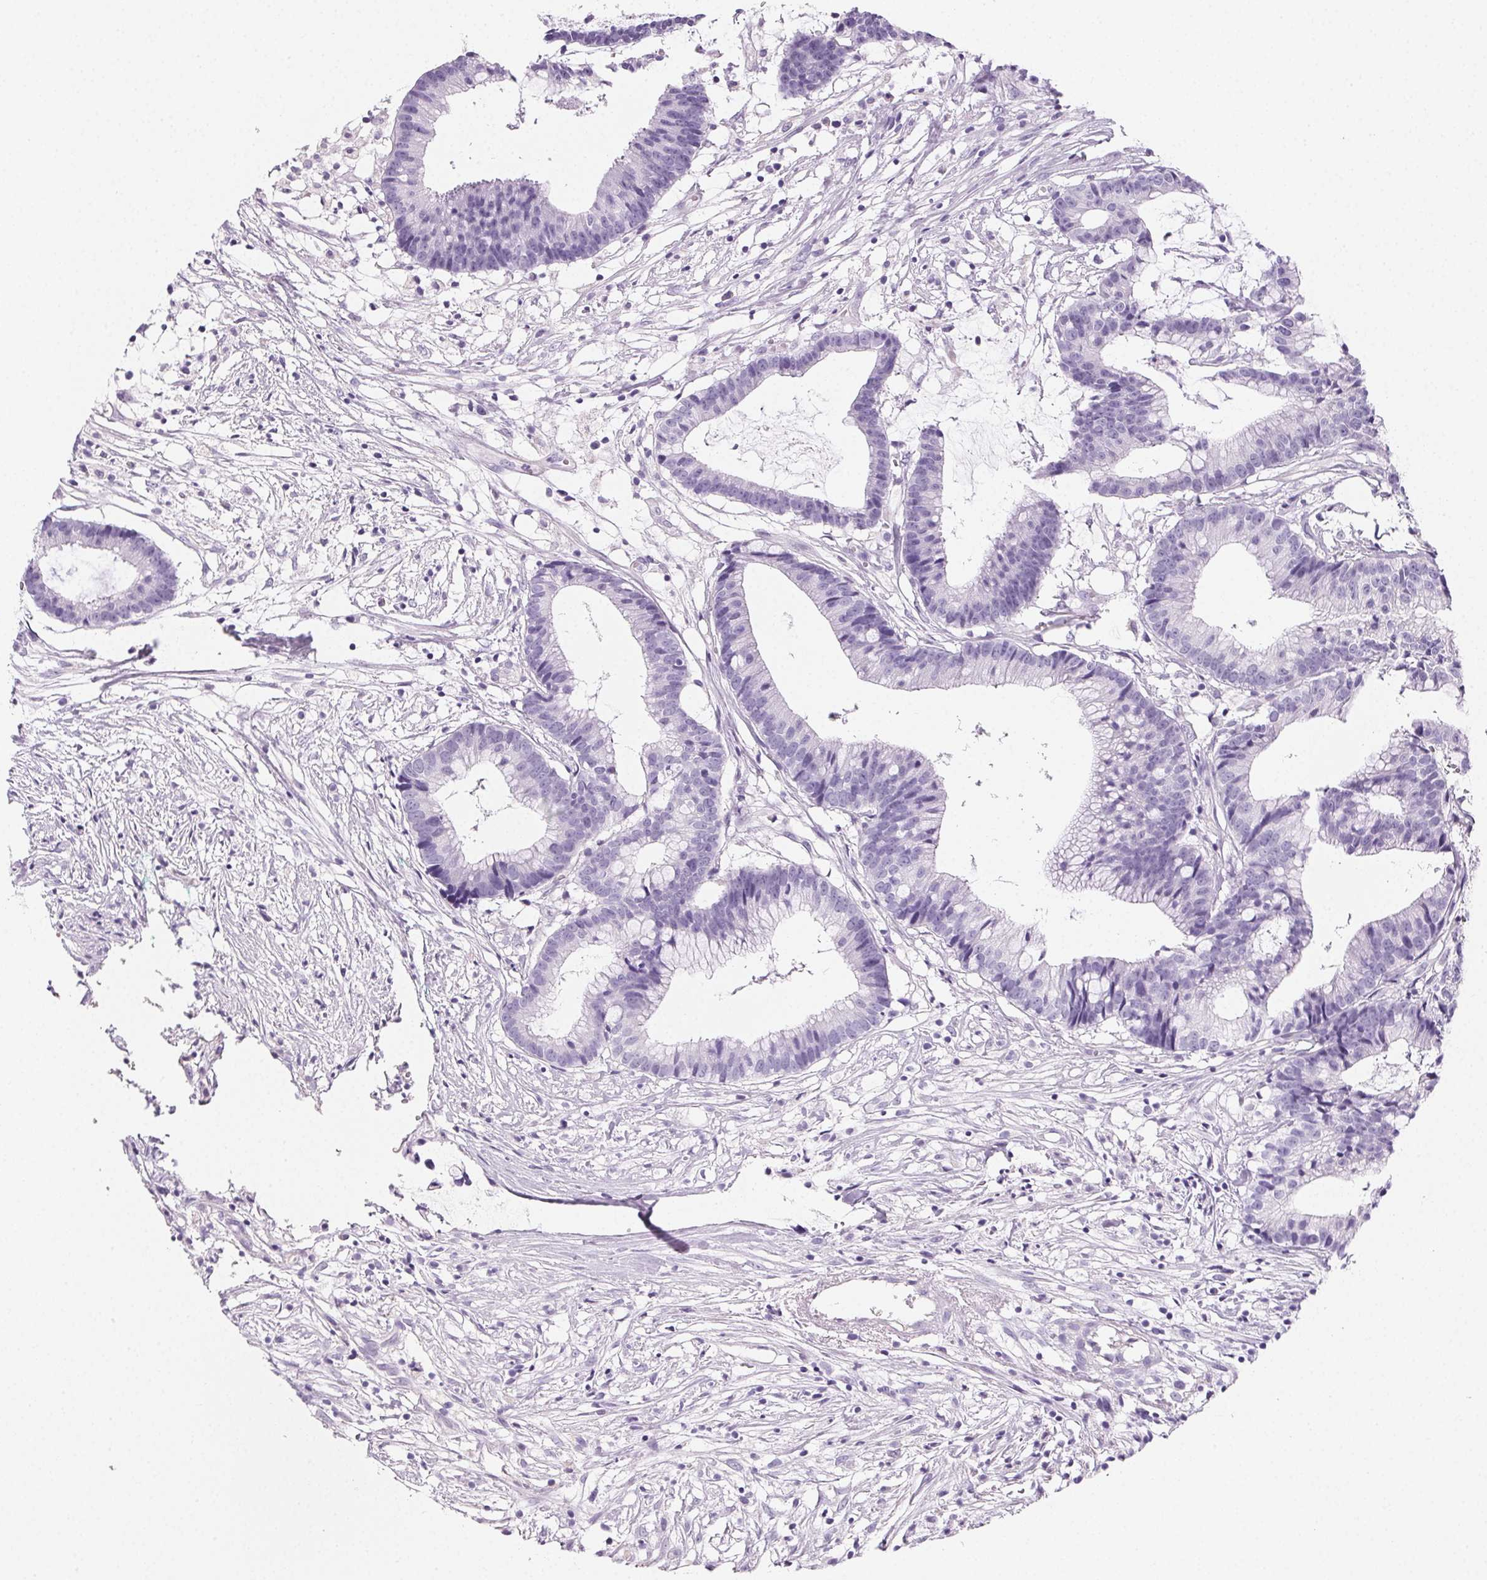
{"staining": {"intensity": "negative", "quantity": "none", "location": "none"}, "tissue": "colorectal cancer", "cell_type": "Tumor cells", "image_type": "cancer", "snomed": [{"axis": "morphology", "description": "Adenocarcinoma, NOS"}, {"axis": "topography", "description": "Colon"}], "caption": "DAB immunohistochemical staining of human adenocarcinoma (colorectal) displays no significant expression in tumor cells.", "gene": "PRSS3", "patient": {"sex": "female", "age": 78}}